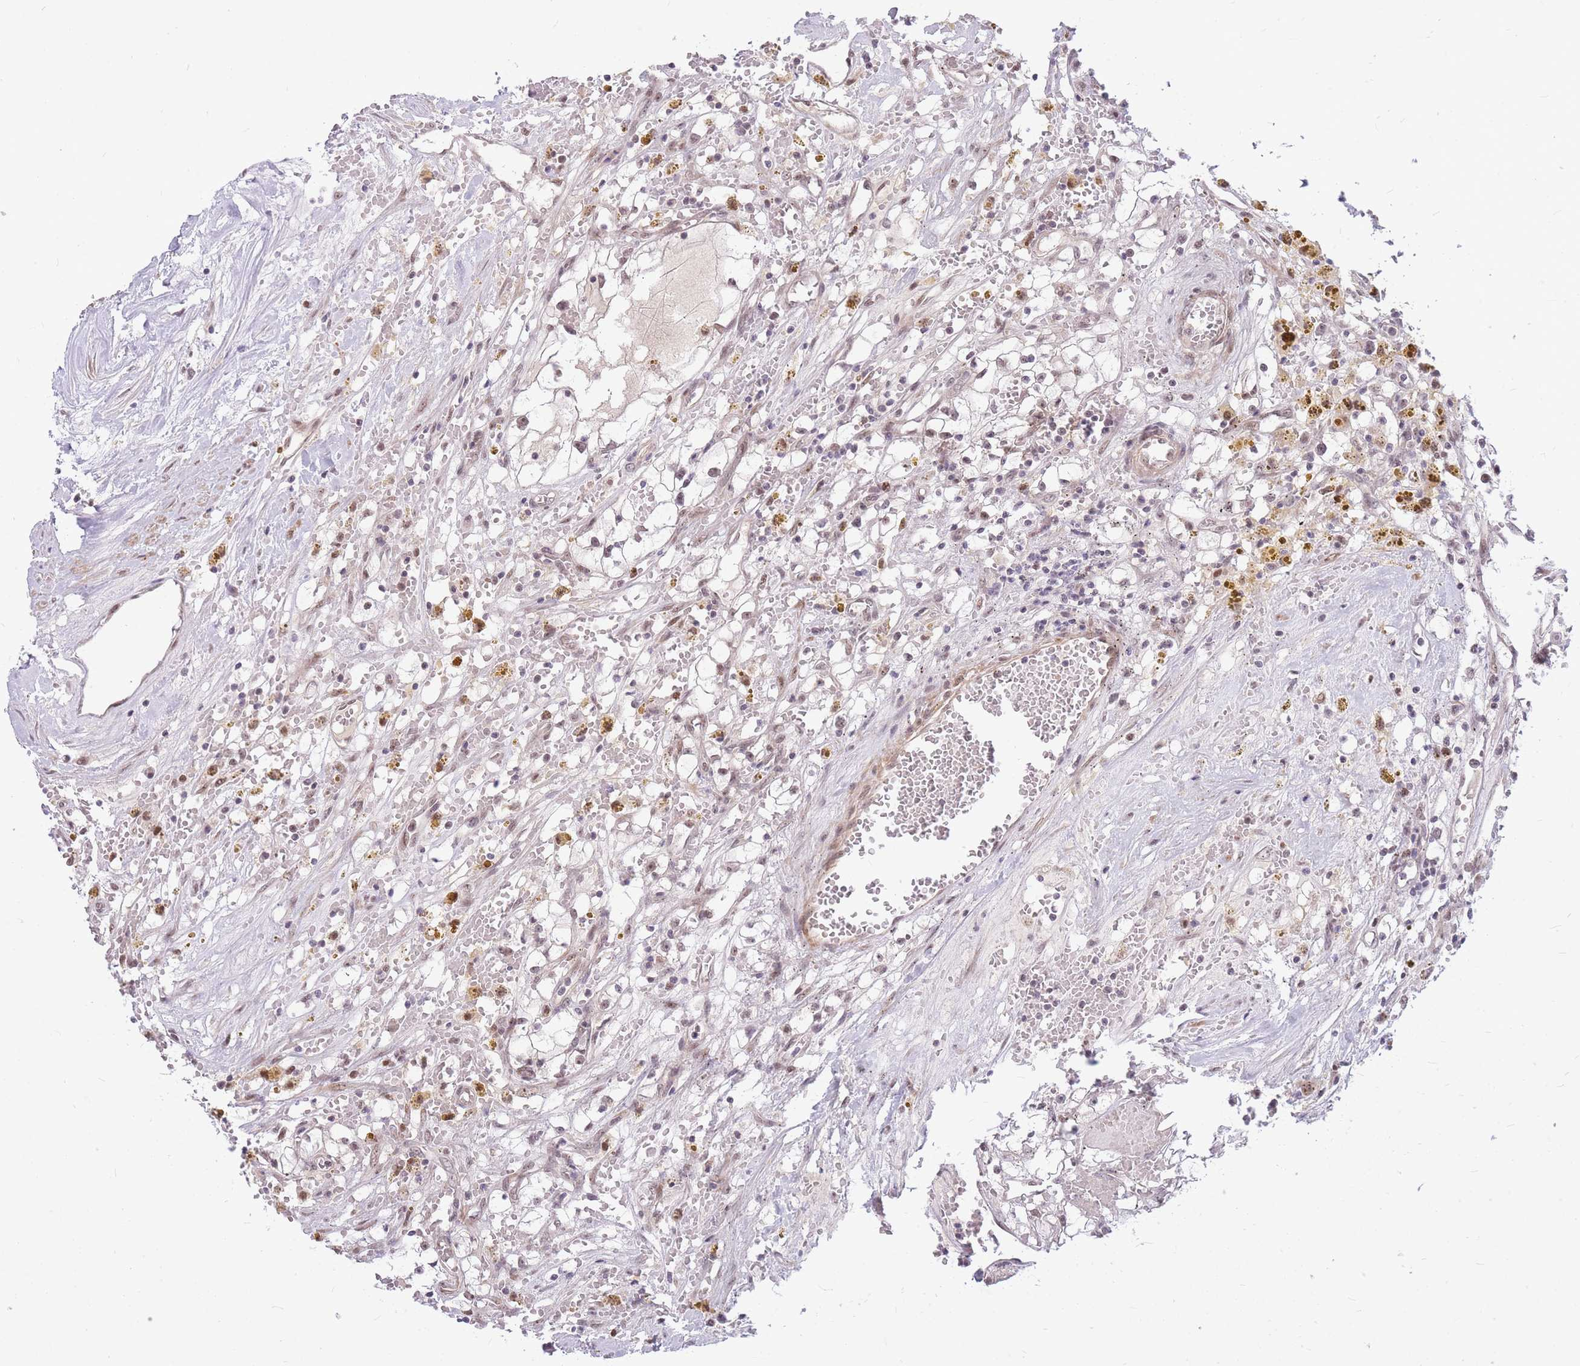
{"staining": {"intensity": "negative", "quantity": "none", "location": "none"}, "tissue": "renal cancer", "cell_type": "Tumor cells", "image_type": "cancer", "snomed": [{"axis": "morphology", "description": "Adenocarcinoma, NOS"}, {"axis": "topography", "description": "Kidney"}], "caption": "Image shows no protein positivity in tumor cells of adenocarcinoma (renal) tissue. The staining was performed using DAB (3,3'-diaminobenzidine) to visualize the protein expression in brown, while the nuclei were stained in blue with hematoxylin (Magnification: 20x).", "gene": "ERCC2", "patient": {"sex": "male", "age": 56}}